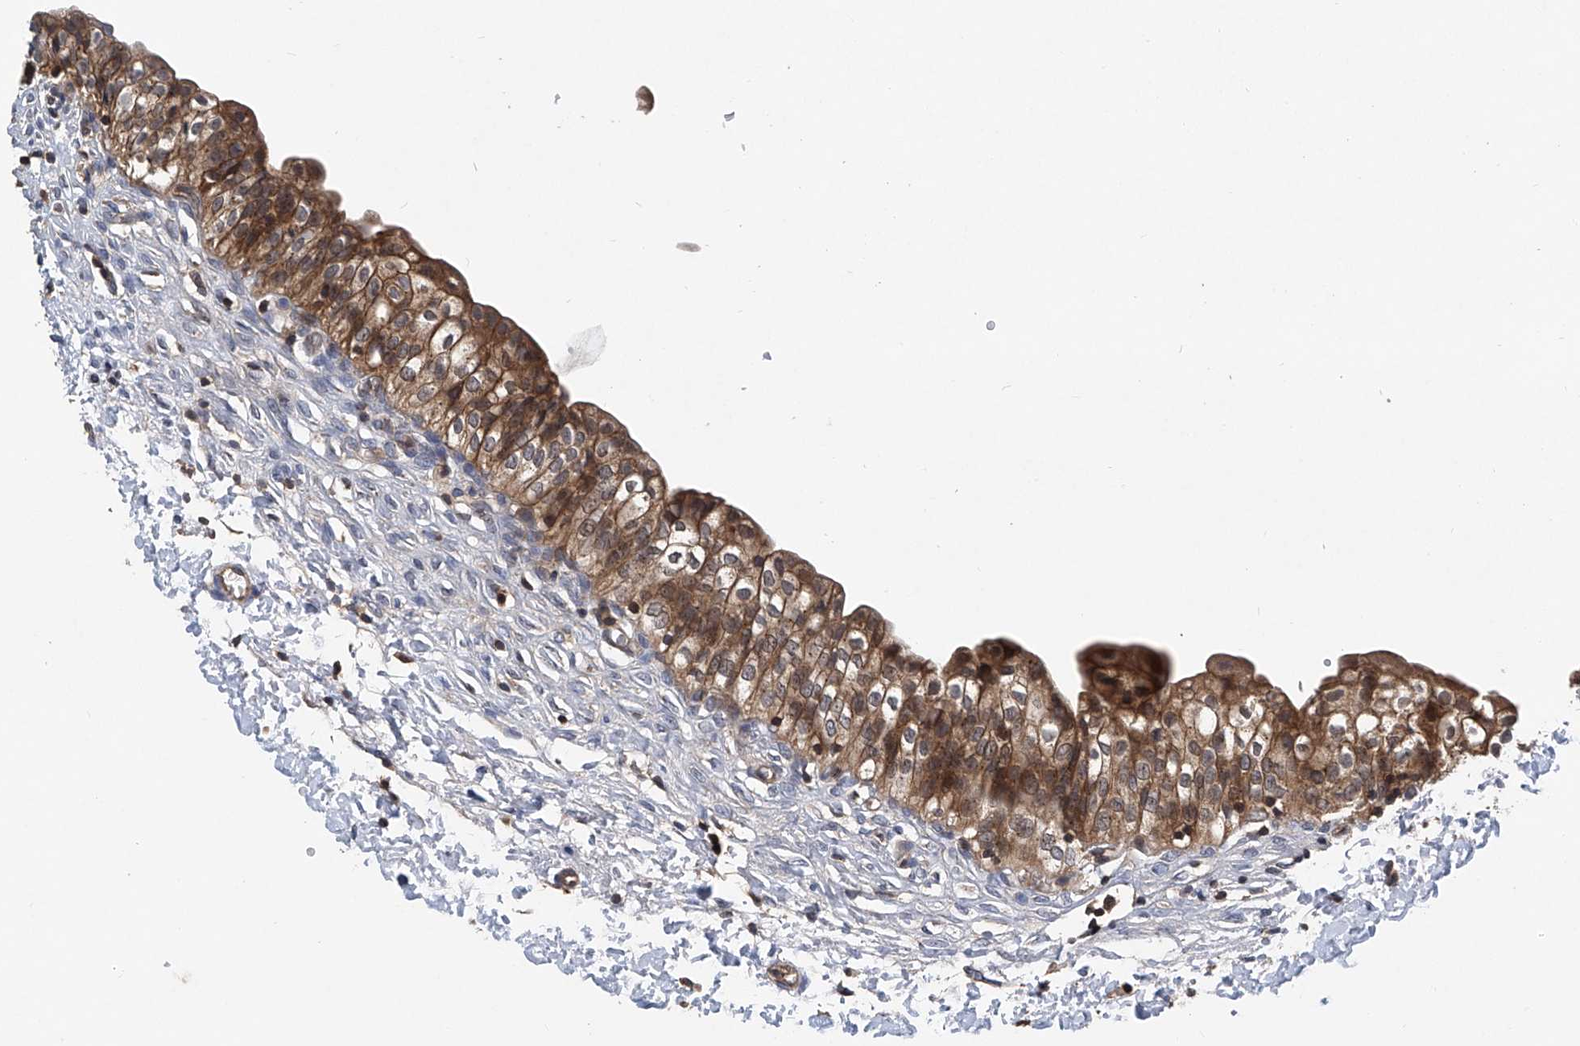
{"staining": {"intensity": "strong", "quantity": ">75%", "location": "cytoplasmic/membranous"}, "tissue": "urinary bladder", "cell_type": "Urothelial cells", "image_type": "normal", "snomed": [{"axis": "morphology", "description": "Normal tissue, NOS"}, {"axis": "topography", "description": "Urinary bladder"}], "caption": "Protein staining by immunohistochemistry reveals strong cytoplasmic/membranous positivity in about >75% of urothelial cells in normal urinary bladder. (Stains: DAB in brown, nuclei in blue, Microscopy: brightfield microscopy at high magnification).", "gene": "TRIM38", "patient": {"sex": "male", "age": 55}}